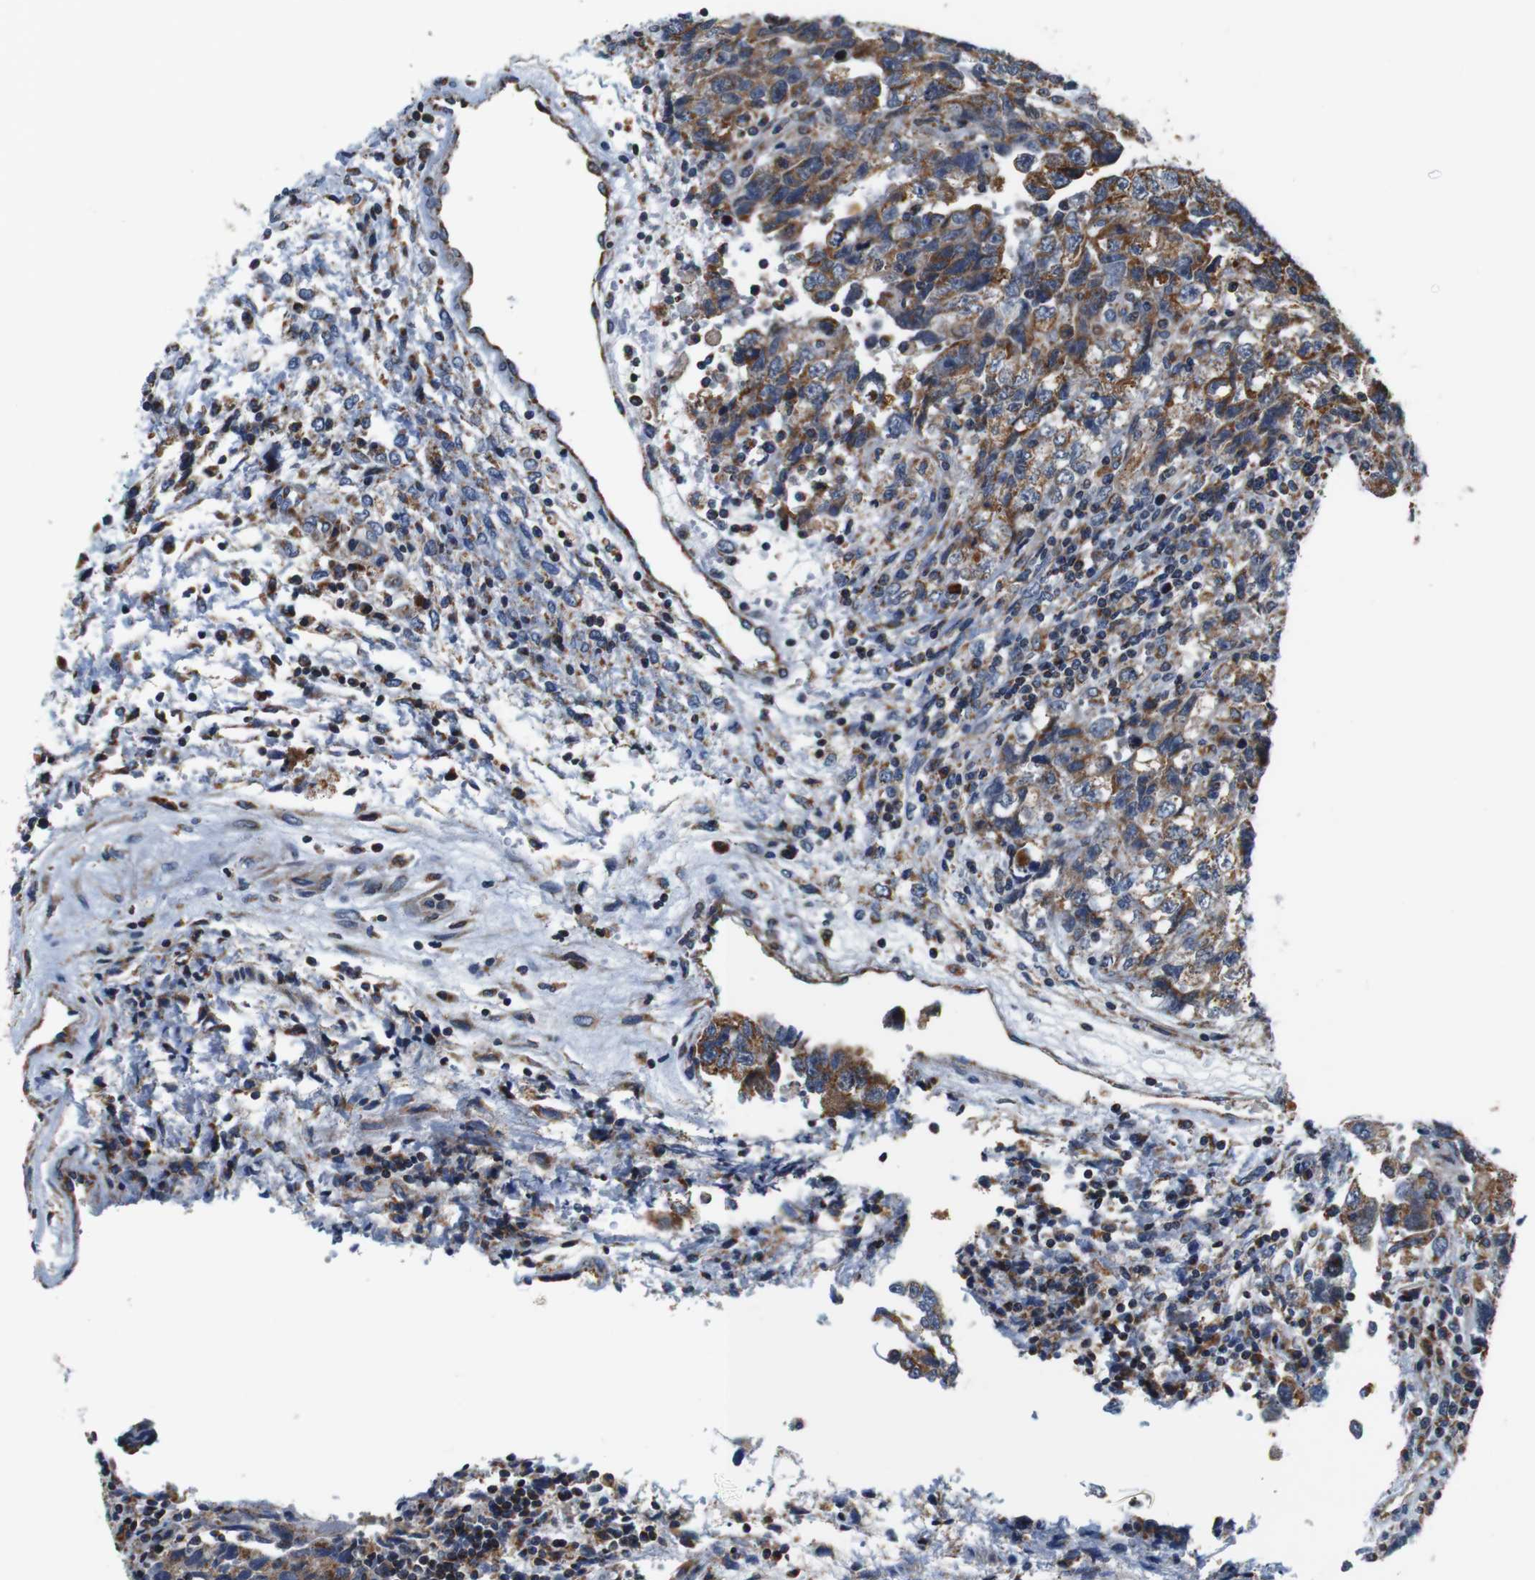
{"staining": {"intensity": "moderate", "quantity": ">75%", "location": "cytoplasmic/membranous"}, "tissue": "testis cancer", "cell_type": "Tumor cells", "image_type": "cancer", "snomed": [{"axis": "morphology", "description": "Carcinoma, Embryonal, NOS"}, {"axis": "topography", "description": "Testis"}], "caption": "Protein staining demonstrates moderate cytoplasmic/membranous staining in approximately >75% of tumor cells in embryonal carcinoma (testis).", "gene": "LRP4", "patient": {"sex": "male", "age": 36}}